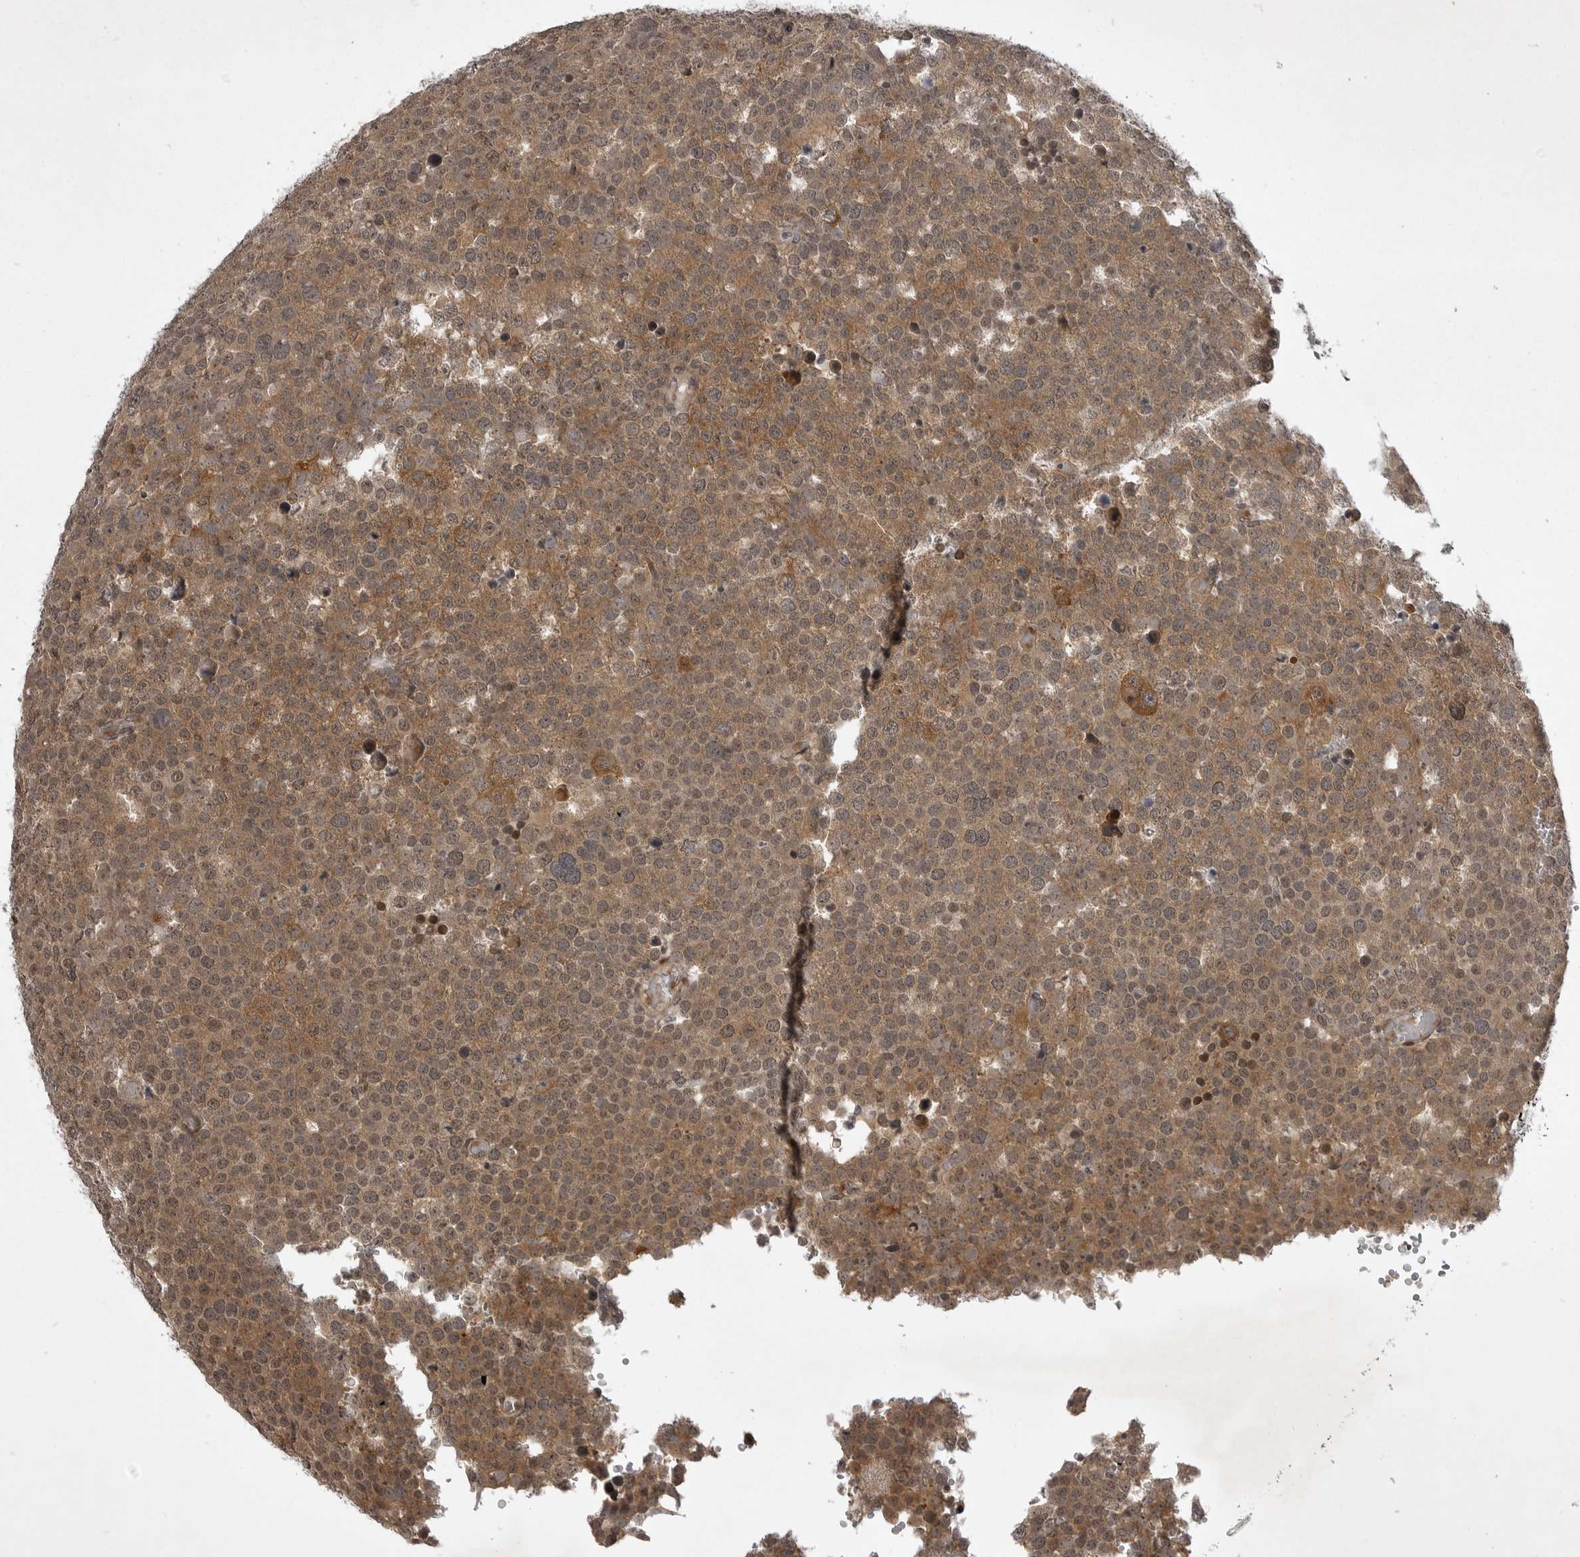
{"staining": {"intensity": "moderate", "quantity": ">75%", "location": "cytoplasmic/membranous"}, "tissue": "testis cancer", "cell_type": "Tumor cells", "image_type": "cancer", "snomed": [{"axis": "morphology", "description": "Seminoma, NOS"}, {"axis": "topography", "description": "Testis"}], "caption": "An IHC histopathology image of neoplastic tissue is shown. Protein staining in brown labels moderate cytoplasmic/membranous positivity in seminoma (testis) within tumor cells.", "gene": "SNX16", "patient": {"sex": "male", "age": 71}}